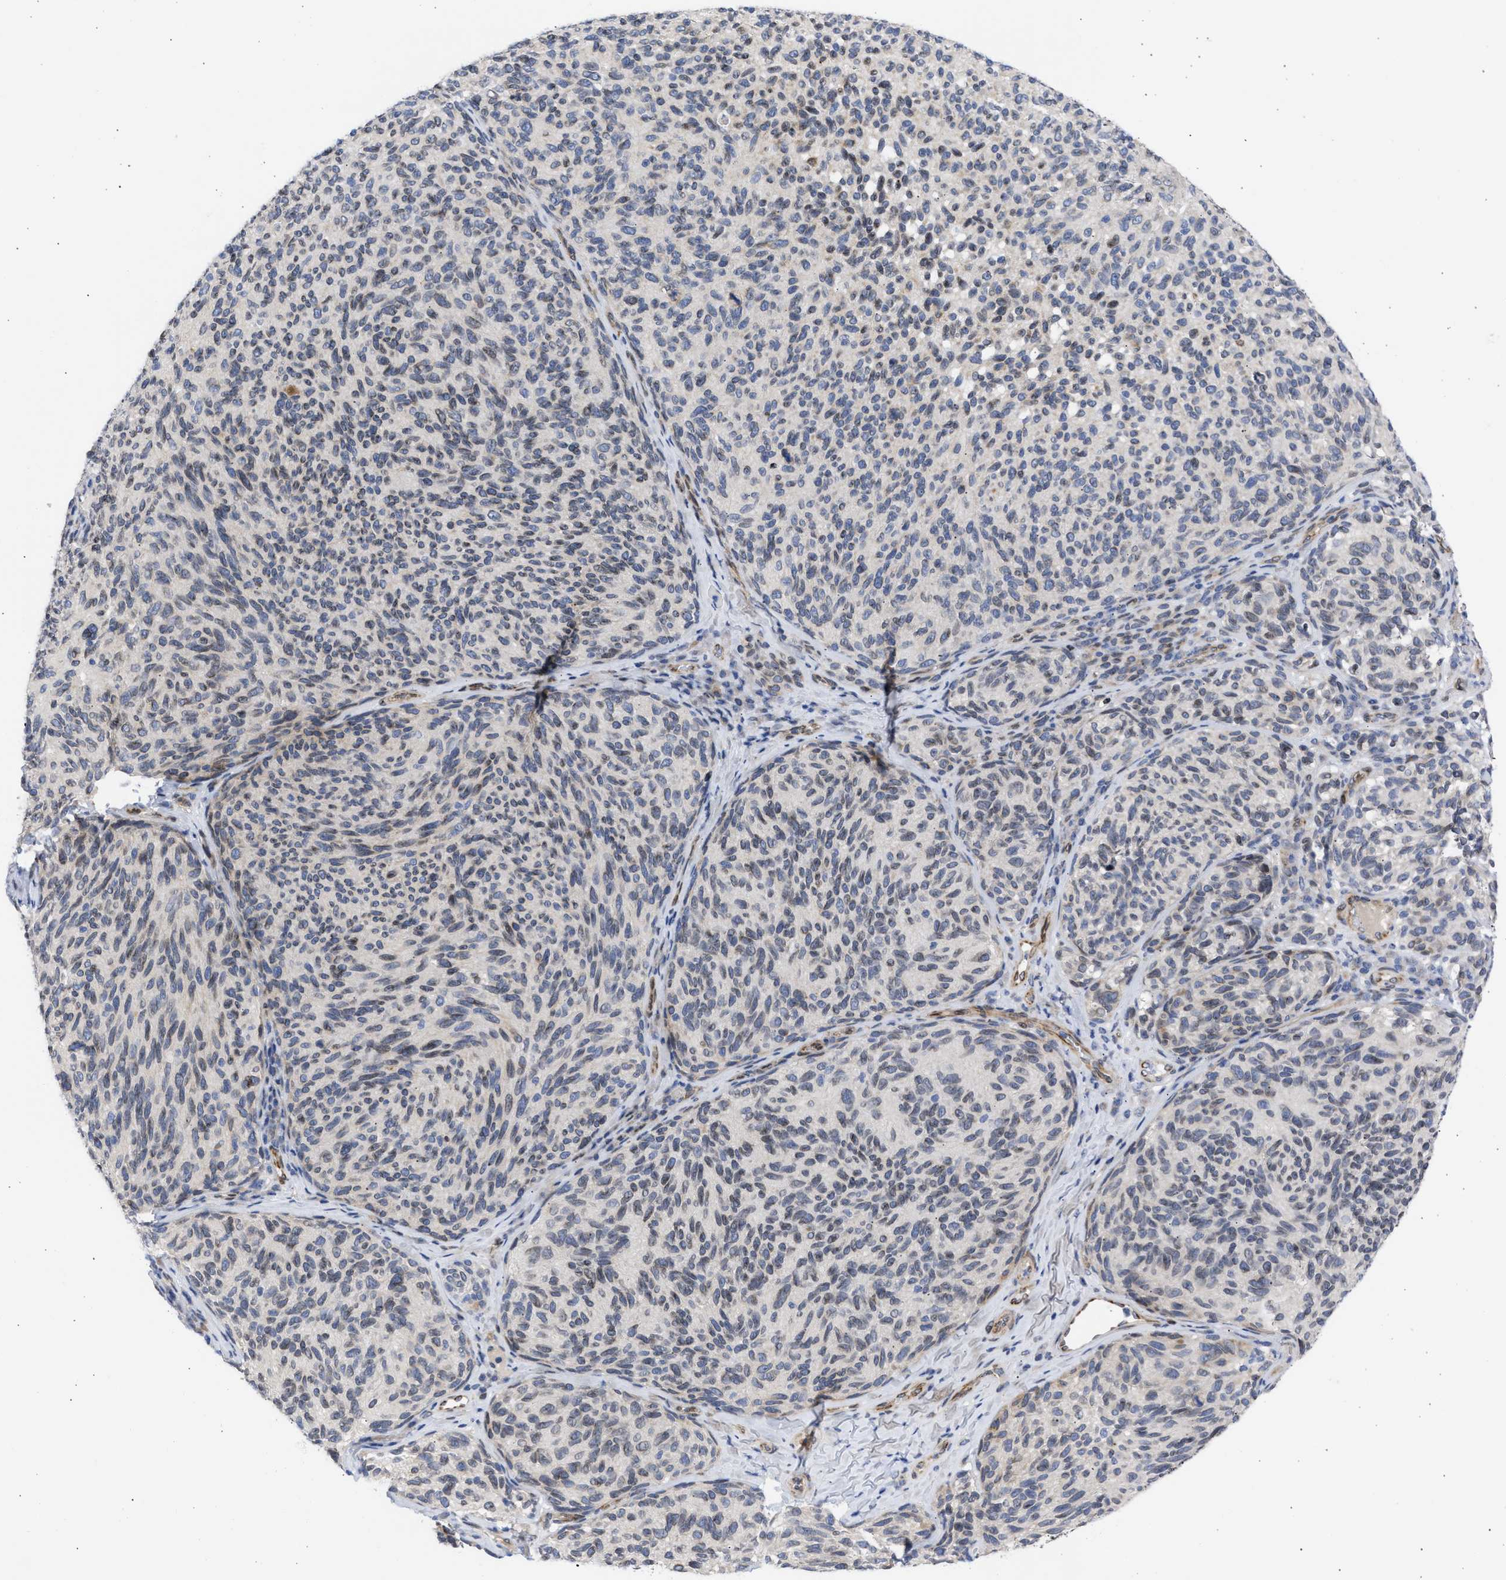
{"staining": {"intensity": "weak", "quantity": "25%-75%", "location": "nuclear"}, "tissue": "melanoma", "cell_type": "Tumor cells", "image_type": "cancer", "snomed": [{"axis": "morphology", "description": "Malignant melanoma, NOS"}, {"axis": "topography", "description": "Skin"}], "caption": "Immunohistochemical staining of malignant melanoma displays weak nuclear protein positivity in about 25%-75% of tumor cells. (brown staining indicates protein expression, while blue staining denotes nuclei).", "gene": "NUP35", "patient": {"sex": "female", "age": 73}}